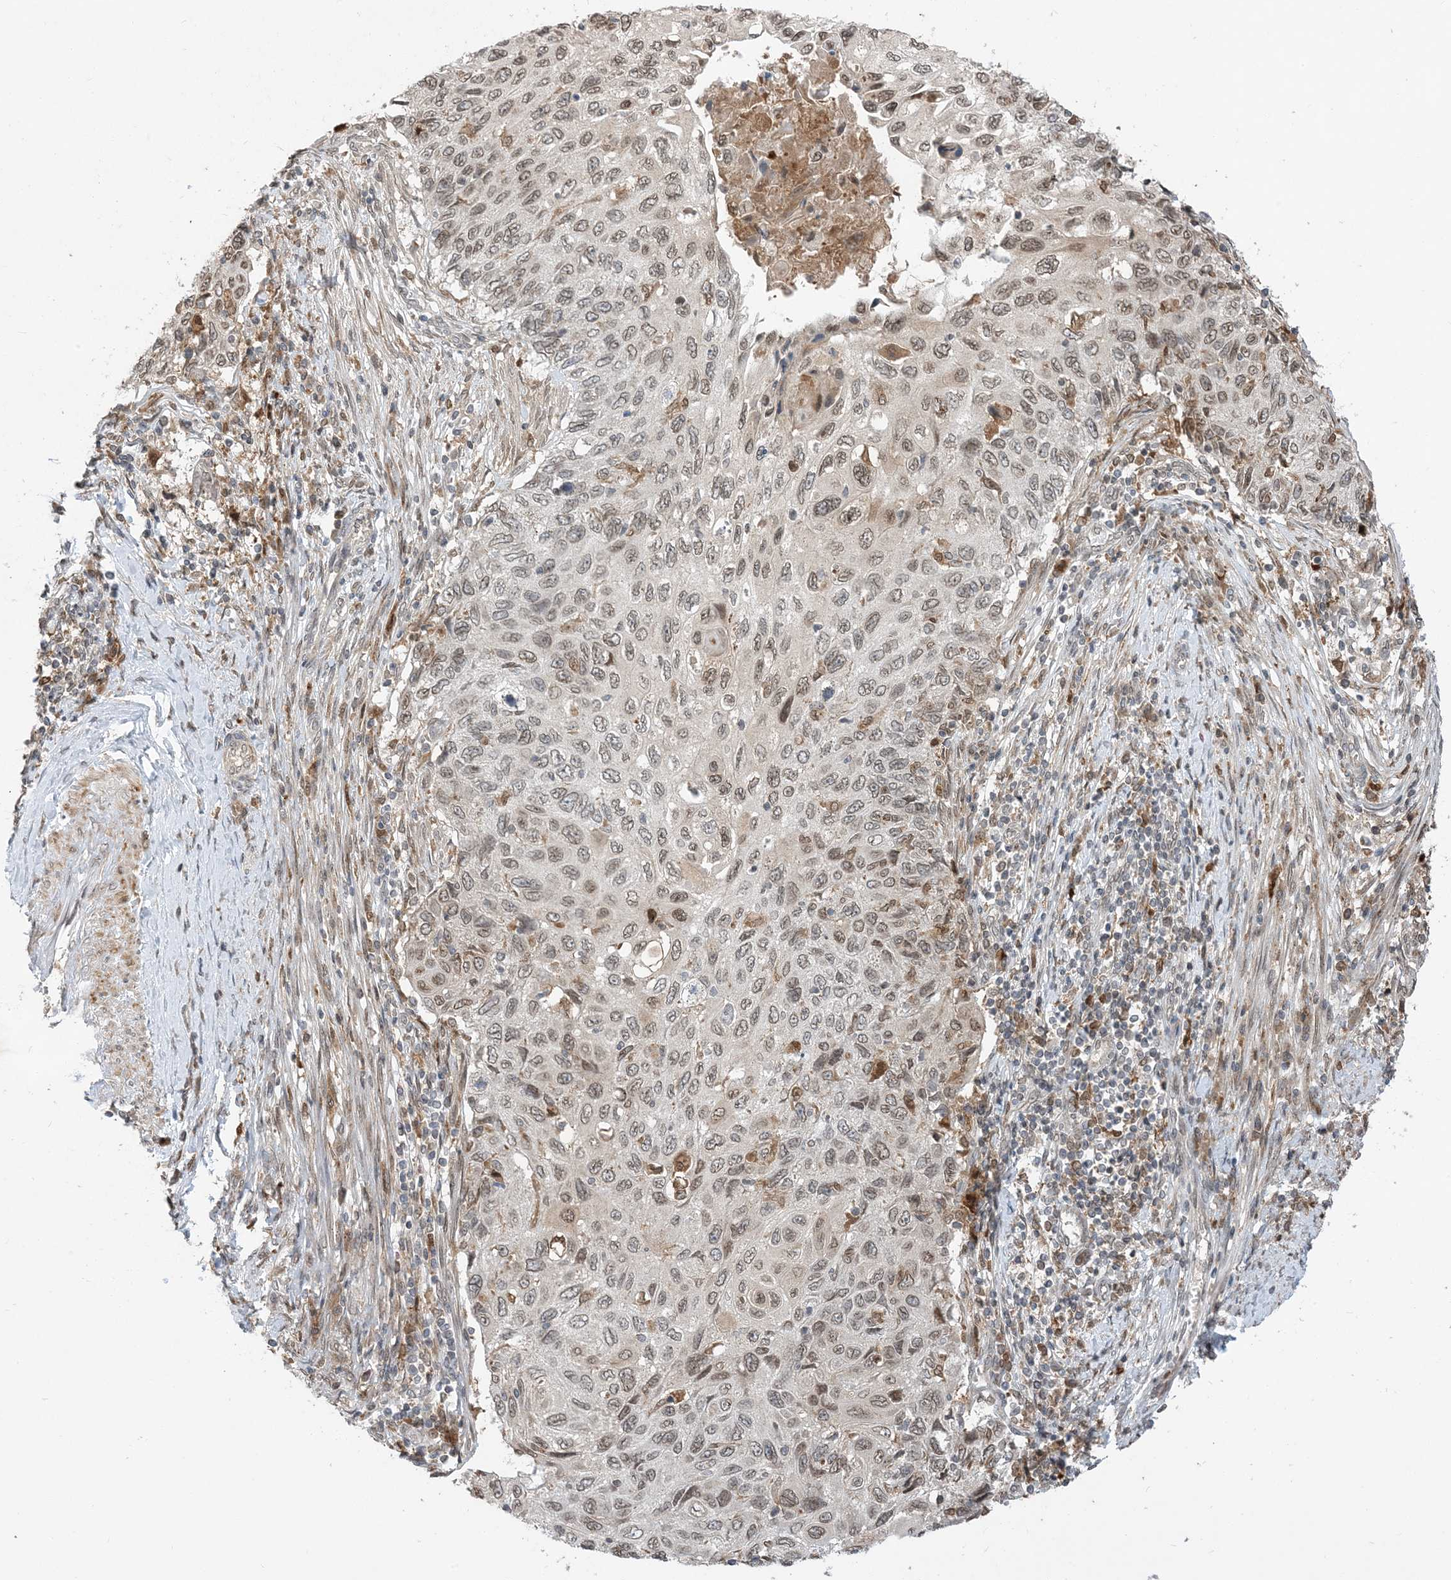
{"staining": {"intensity": "weak", "quantity": "<25%", "location": "nuclear"}, "tissue": "cervical cancer", "cell_type": "Tumor cells", "image_type": "cancer", "snomed": [{"axis": "morphology", "description": "Squamous cell carcinoma, NOS"}, {"axis": "topography", "description": "Cervix"}], "caption": "DAB immunohistochemical staining of human cervical cancer displays no significant expression in tumor cells. The staining is performed using DAB brown chromogen with nuclei counter-stained in using hematoxylin.", "gene": "NAGK", "patient": {"sex": "female", "age": 70}}